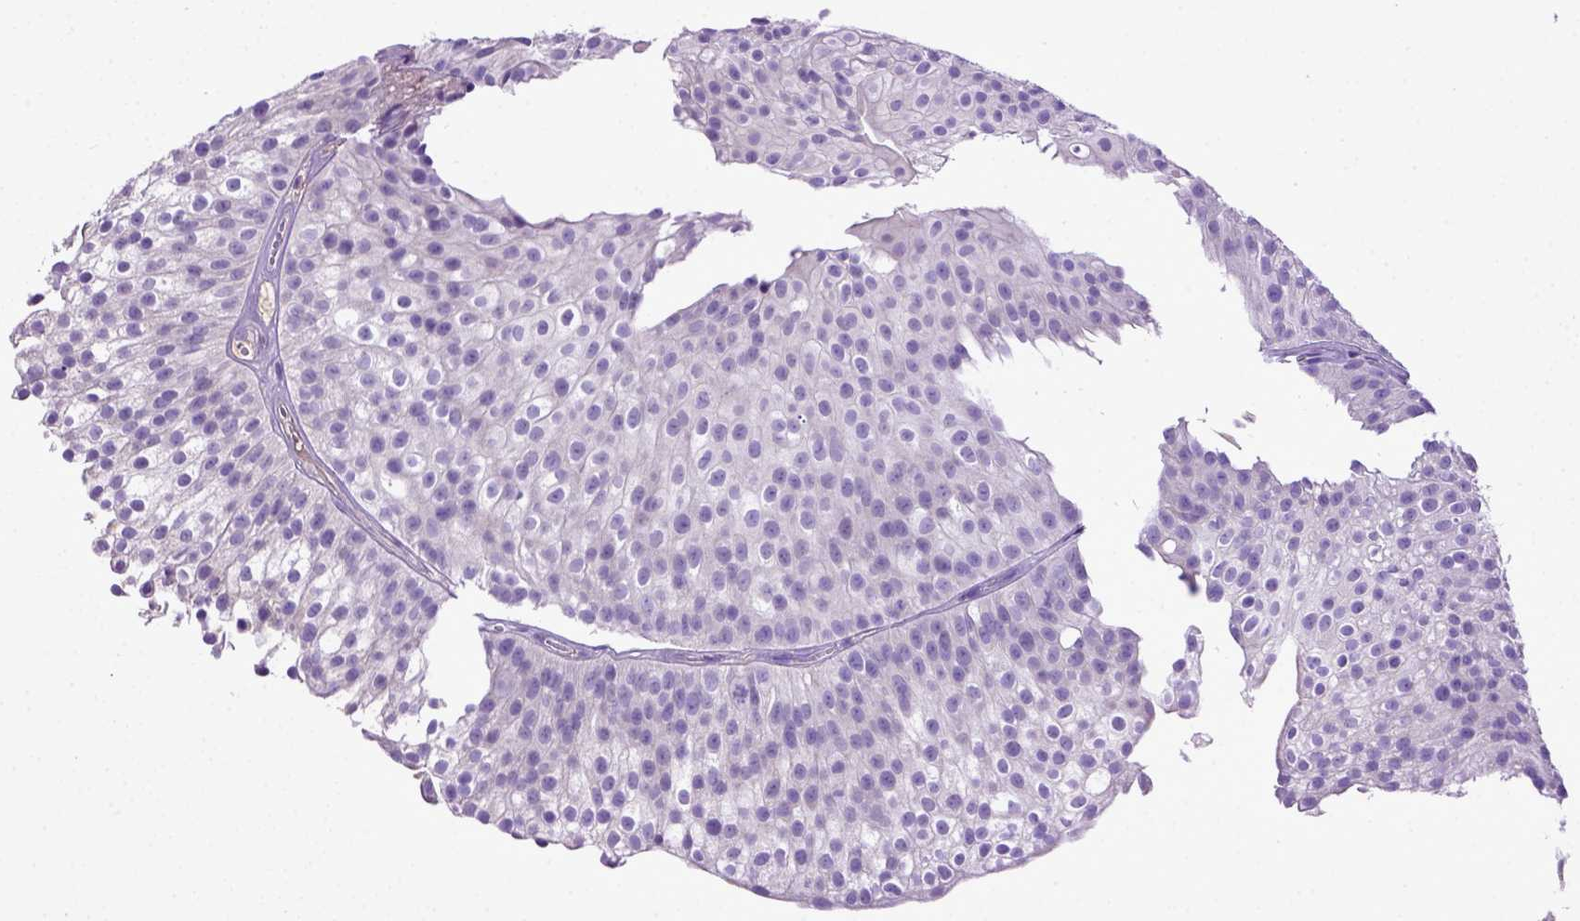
{"staining": {"intensity": "negative", "quantity": "none", "location": "none"}, "tissue": "urothelial cancer", "cell_type": "Tumor cells", "image_type": "cancer", "snomed": [{"axis": "morphology", "description": "Urothelial carcinoma, Low grade"}, {"axis": "topography", "description": "Urinary bladder"}], "caption": "Image shows no significant protein positivity in tumor cells of urothelial cancer.", "gene": "DEPDC1B", "patient": {"sex": "male", "age": 70}}